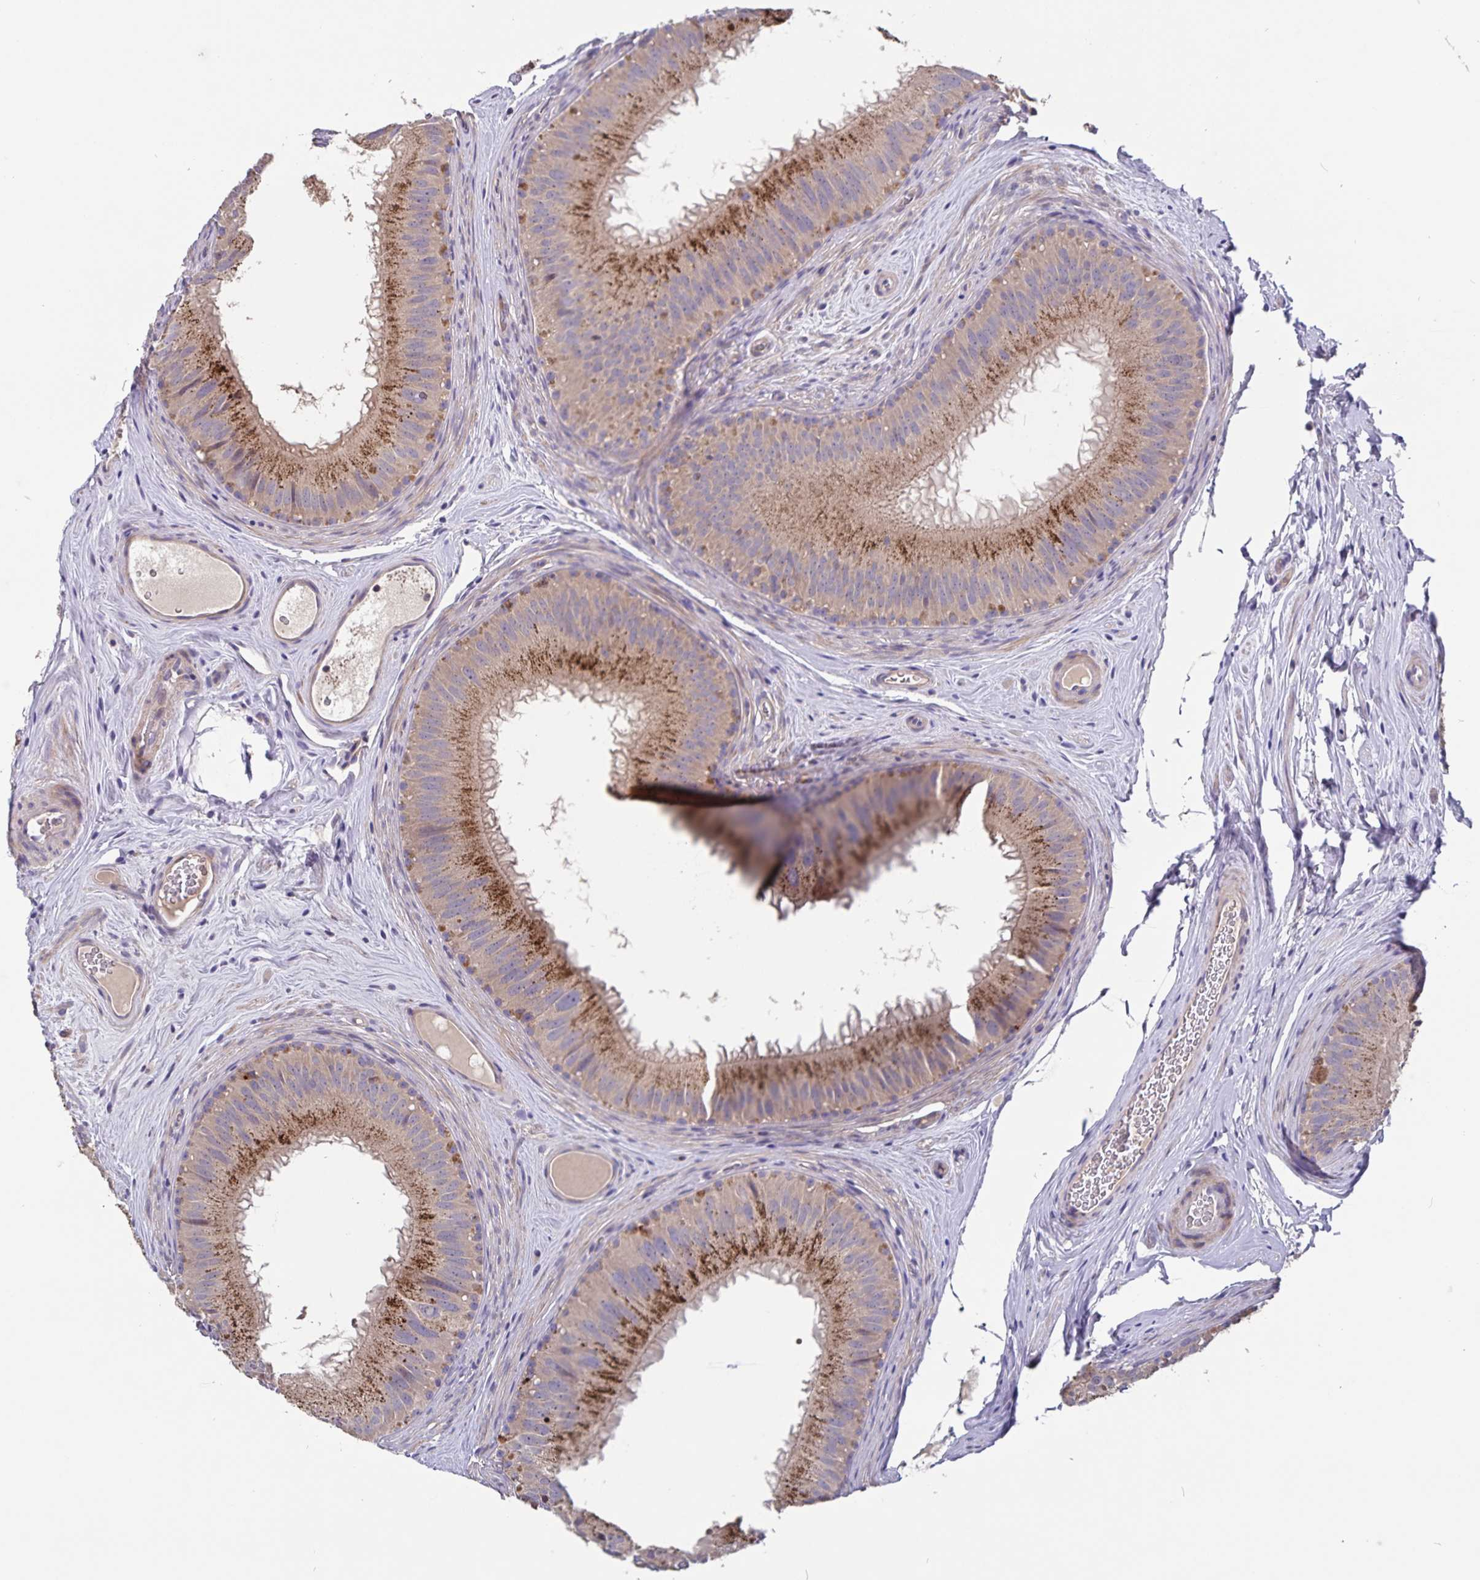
{"staining": {"intensity": "moderate", "quantity": ">75%", "location": "cytoplasmic/membranous"}, "tissue": "epididymis", "cell_type": "Glandular cells", "image_type": "normal", "snomed": [{"axis": "morphology", "description": "Normal tissue, NOS"}, {"axis": "topography", "description": "Epididymis"}], "caption": "Immunohistochemical staining of normal human epididymis reveals medium levels of moderate cytoplasmic/membranous staining in approximately >75% of glandular cells. (DAB (3,3'-diaminobenzidine) IHC, brown staining for protein, blue staining for nuclei).", "gene": "FBXL16", "patient": {"sex": "male", "age": 44}}